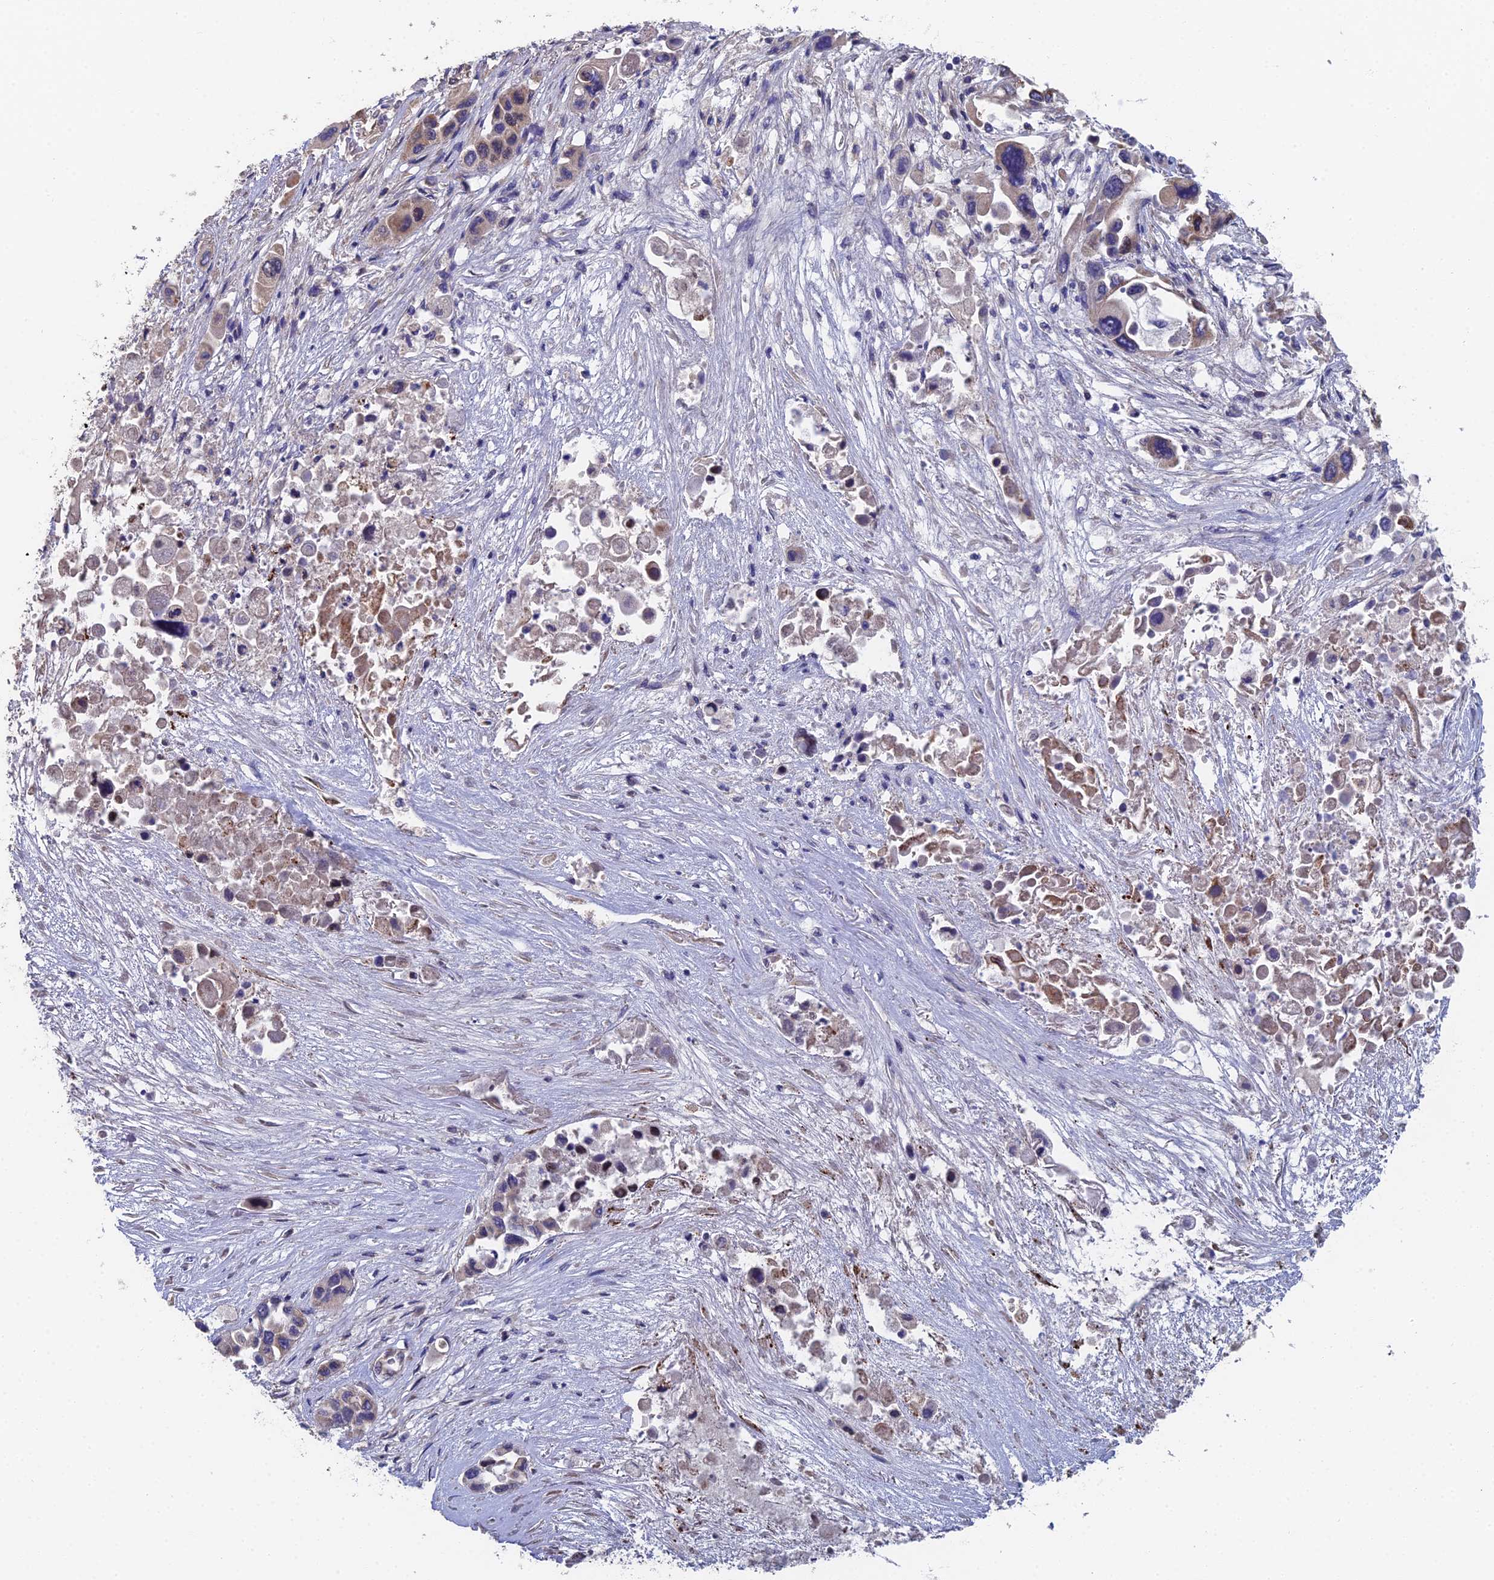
{"staining": {"intensity": "negative", "quantity": "none", "location": "none"}, "tissue": "pancreatic cancer", "cell_type": "Tumor cells", "image_type": "cancer", "snomed": [{"axis": "morphology", "description": "Adenocarcinoma, NOS"}, {"axis": "topography", "description": "Pancreas"}], "caption": "Immunohistochemistry (IHC) micrograph of pancreatic adenocarcinoma stained for a protein (brown), which shows no staining in tumor cells. (Stains: DAB (3,3'-diaminobenzidine) immunohistochemistry (IHC) with hematoxylin counter stain, Microscopy: brightfield microscopy at high magnification).", "gene": "ECSIT", "patient": {"sex": "male", "age": 92}}